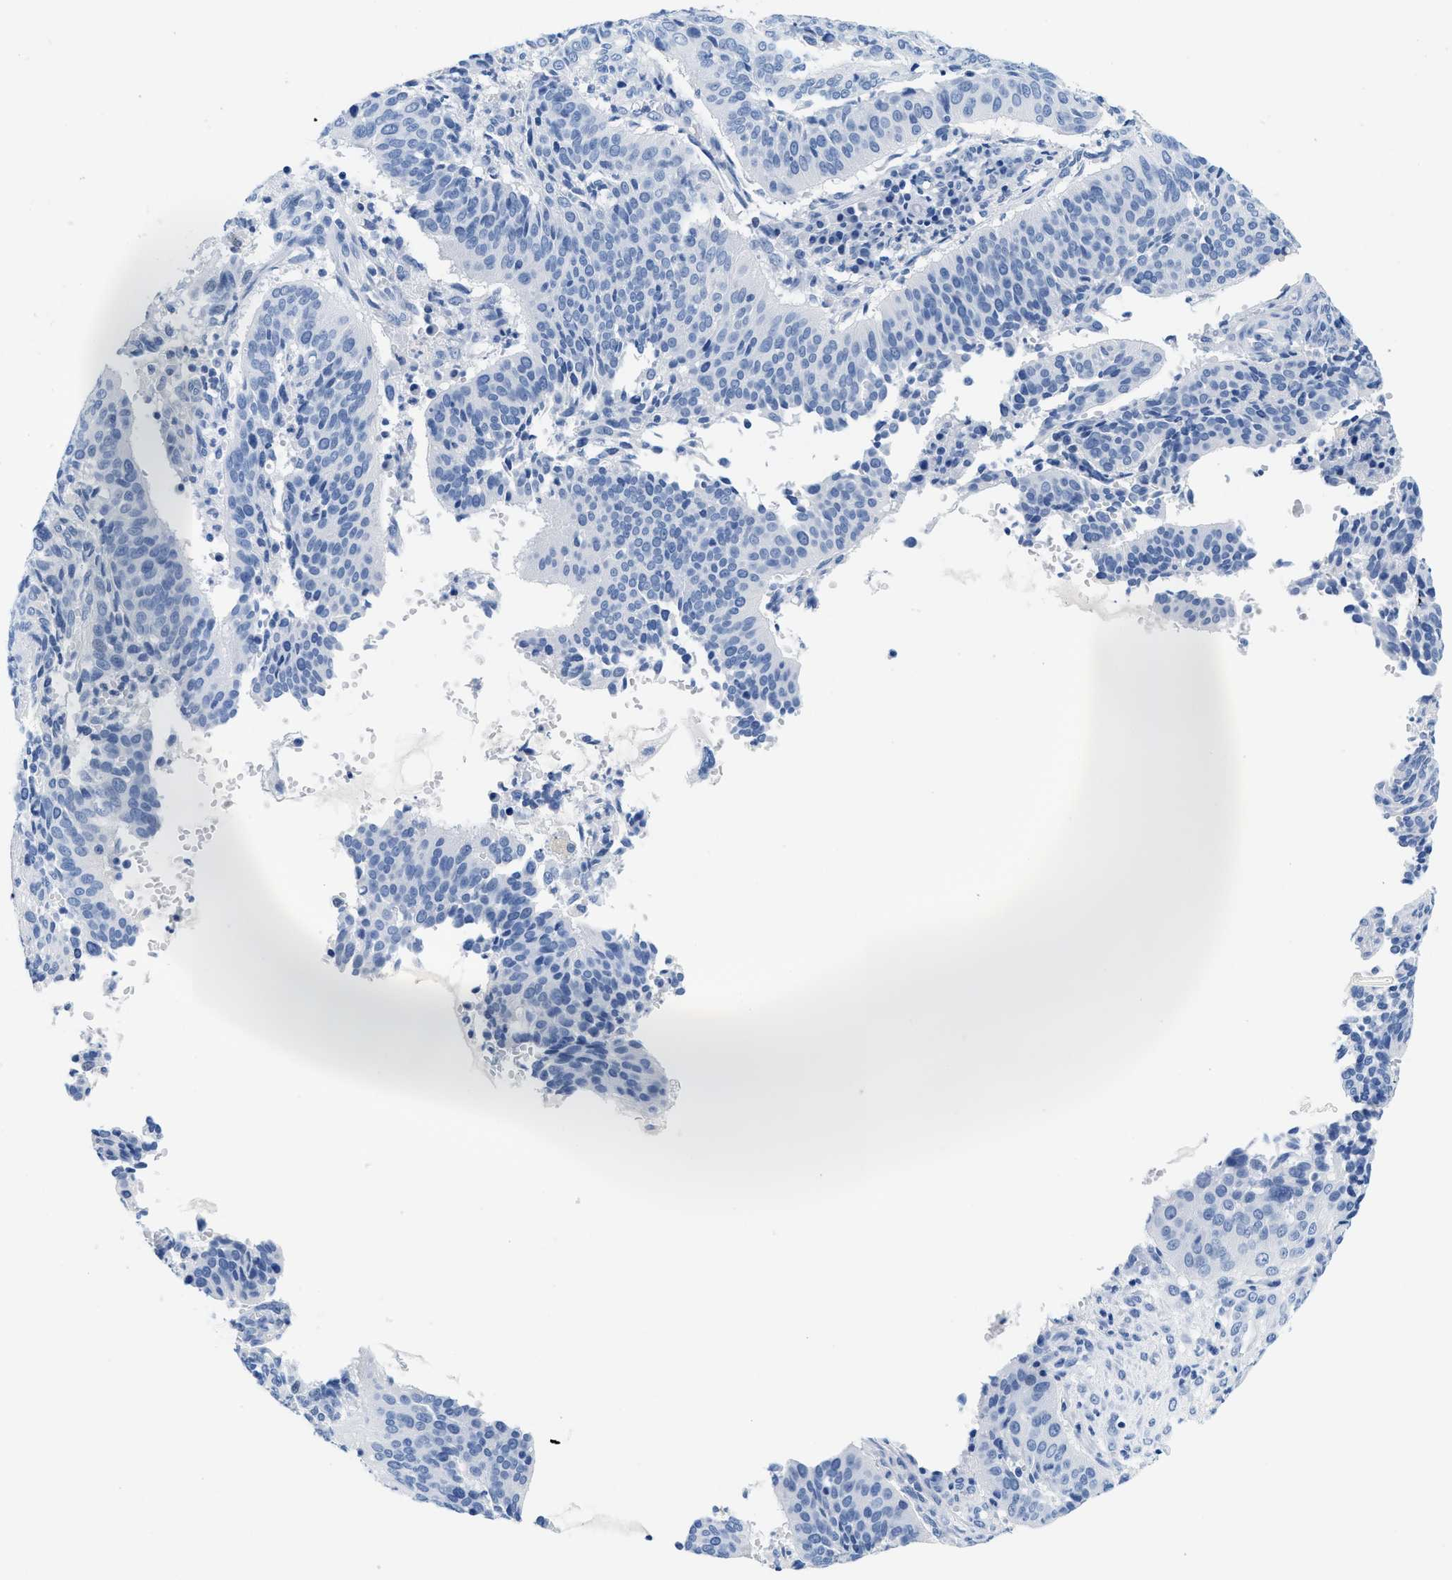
{"staining": {"intensity": "negative", "quantity": "none", "location": "none"}, "tissue": "cervical cancer", "cell_type": "Tumor cells", "image_type": "cancer", "snomed": [{"axis": "morphology", "description": "Normal tissue, NOS"}, {"axis": "morphology", "description": "Squamous cell carcinoma, NOS"}, {"axis": "topography", "description": "Cervix"}], "caption": "This is an IHC photomicrograph of cervical cancer. There is no expression in tumor cells.", "gene": "GSN", "patient": {"sex": "female", "age": 39}}